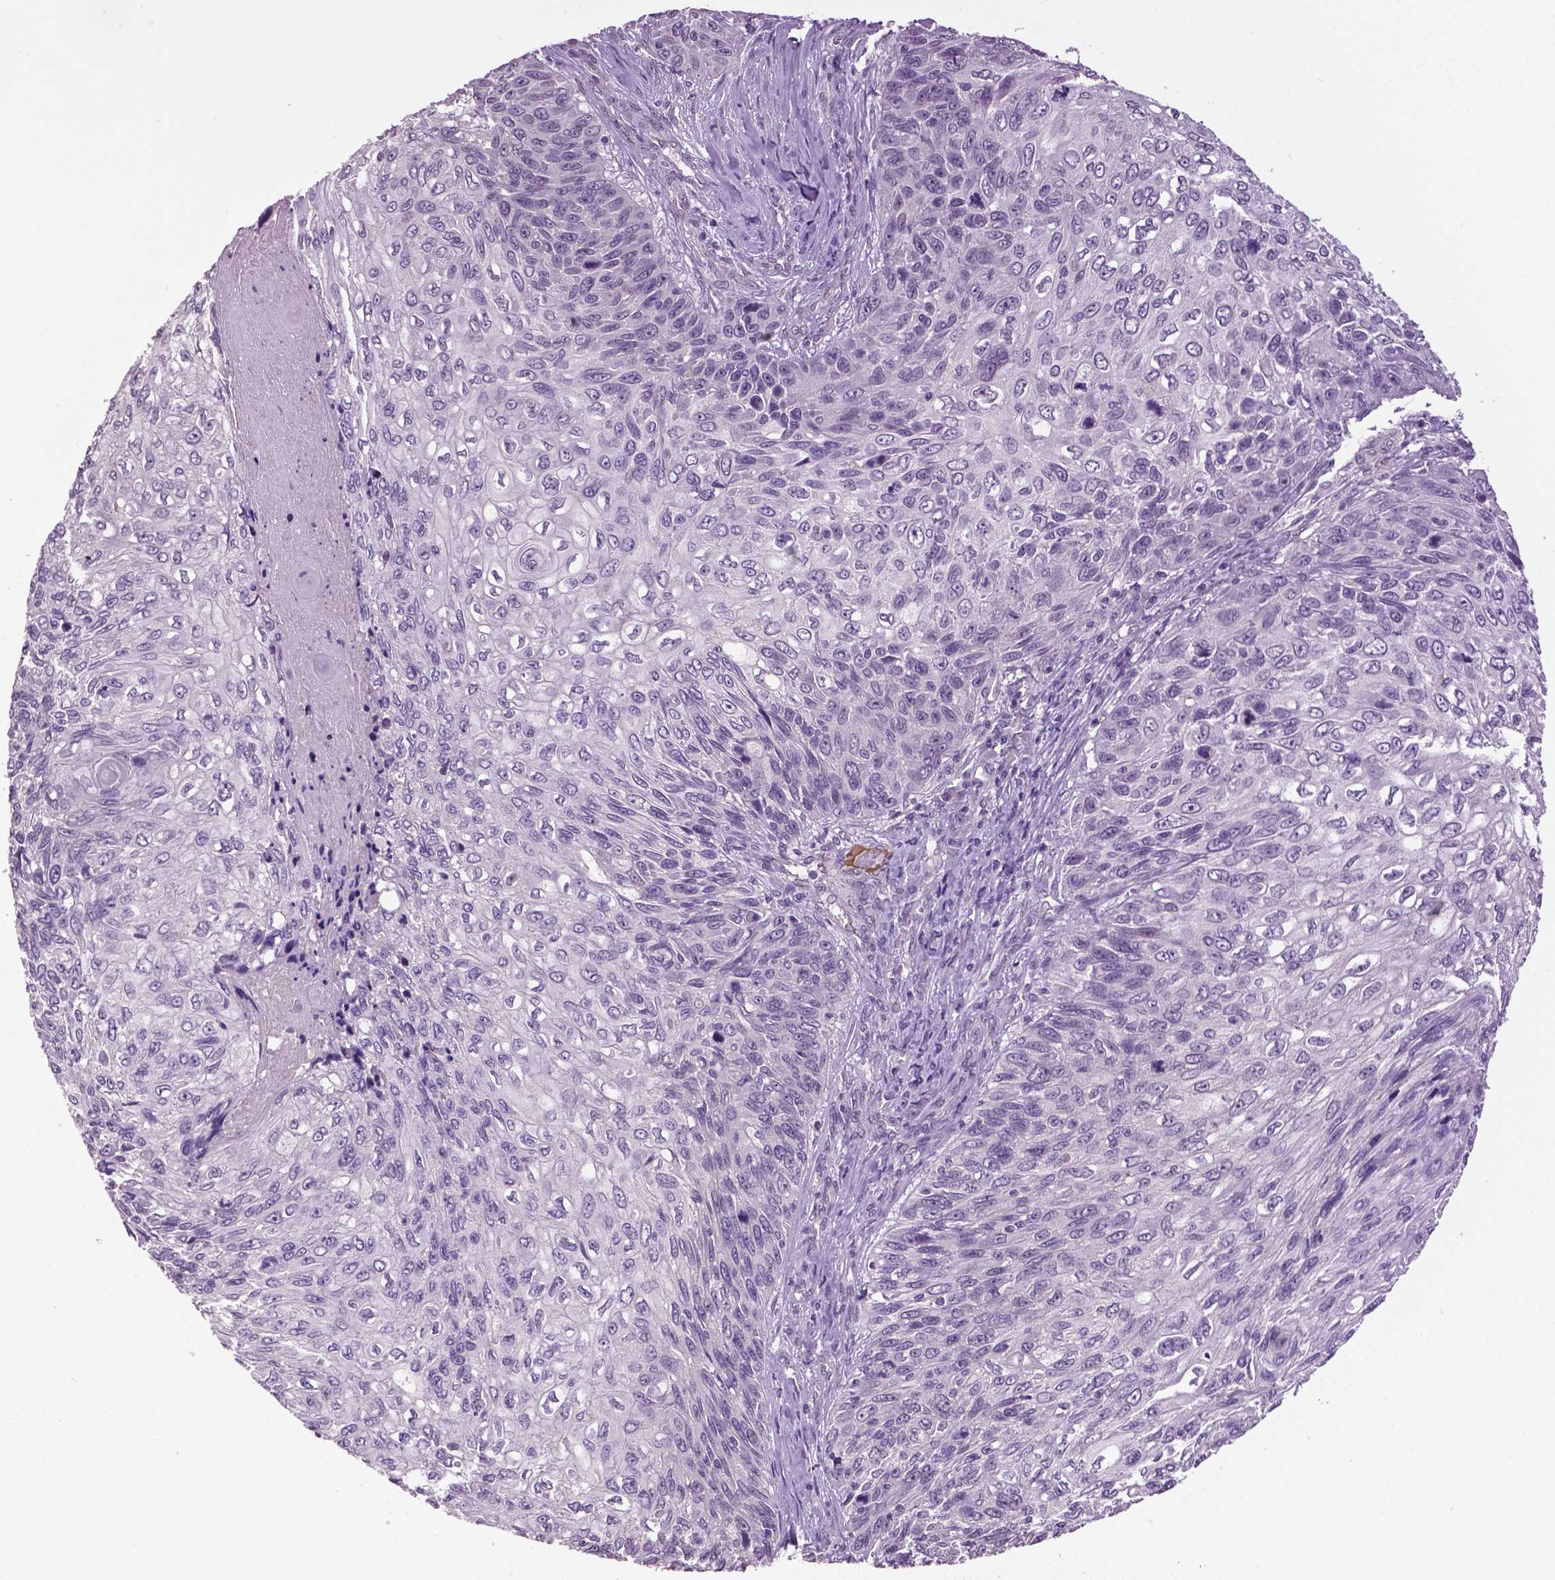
{"staining": {"intensity": "negative", "quantity": "none", "location": "none"}, "tissue": "skin cancer", "cell_type": "Tumor cells", "image_type": "cancer", "snomed": [{"axis": "morphology", "description": "Squamous cell carcinoma, NOS"}, {"axis": "topography", "description": "Skin"}], "caption": "Photomicrograph shows no protein staining in tumor cells of squamous cell carcinoma (skin) tissue.", "gene": "PTPN5", "patient": {"sex": "male", "age": 92}}